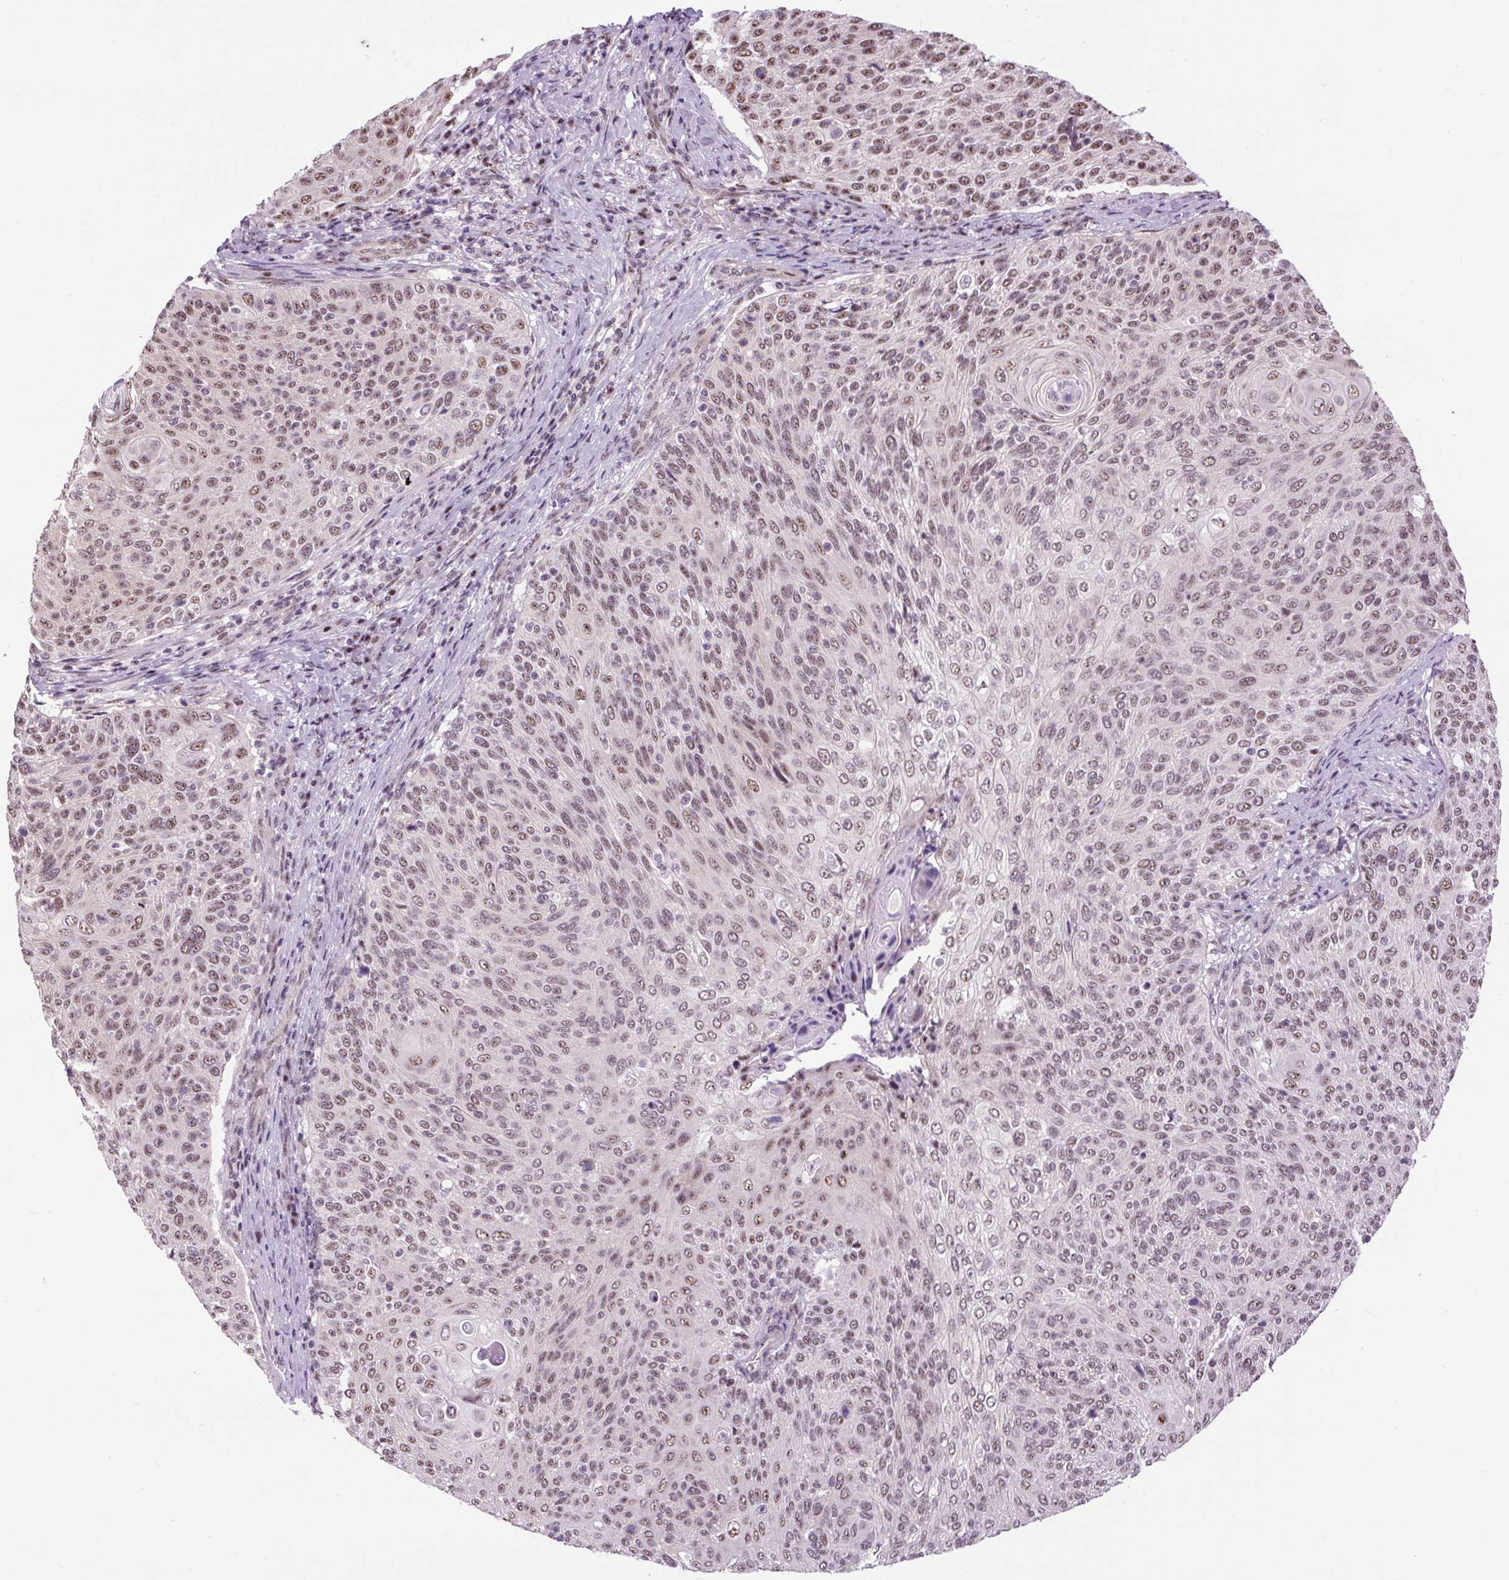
{"staining": {"intensity": "moderate", "quantity": "25%-75%", "location": "nuclear"}, "tissue": "cervical cancer", "cell_type": "Tumor cells", "image_type": "cancer", "snomed": [{"axis": "morphology", "description": "Squamous cell carcinoma, NOS"}, {"axis": "topography", "description": "Cervix"}], "caption": "Immunohistochemical staining of human cervical cancer displays moderate nuclear protein positivity in about 25%-75% of tumor cells.", "gene": "SMC5", "patient": {"sex": "female", "age": 31}}